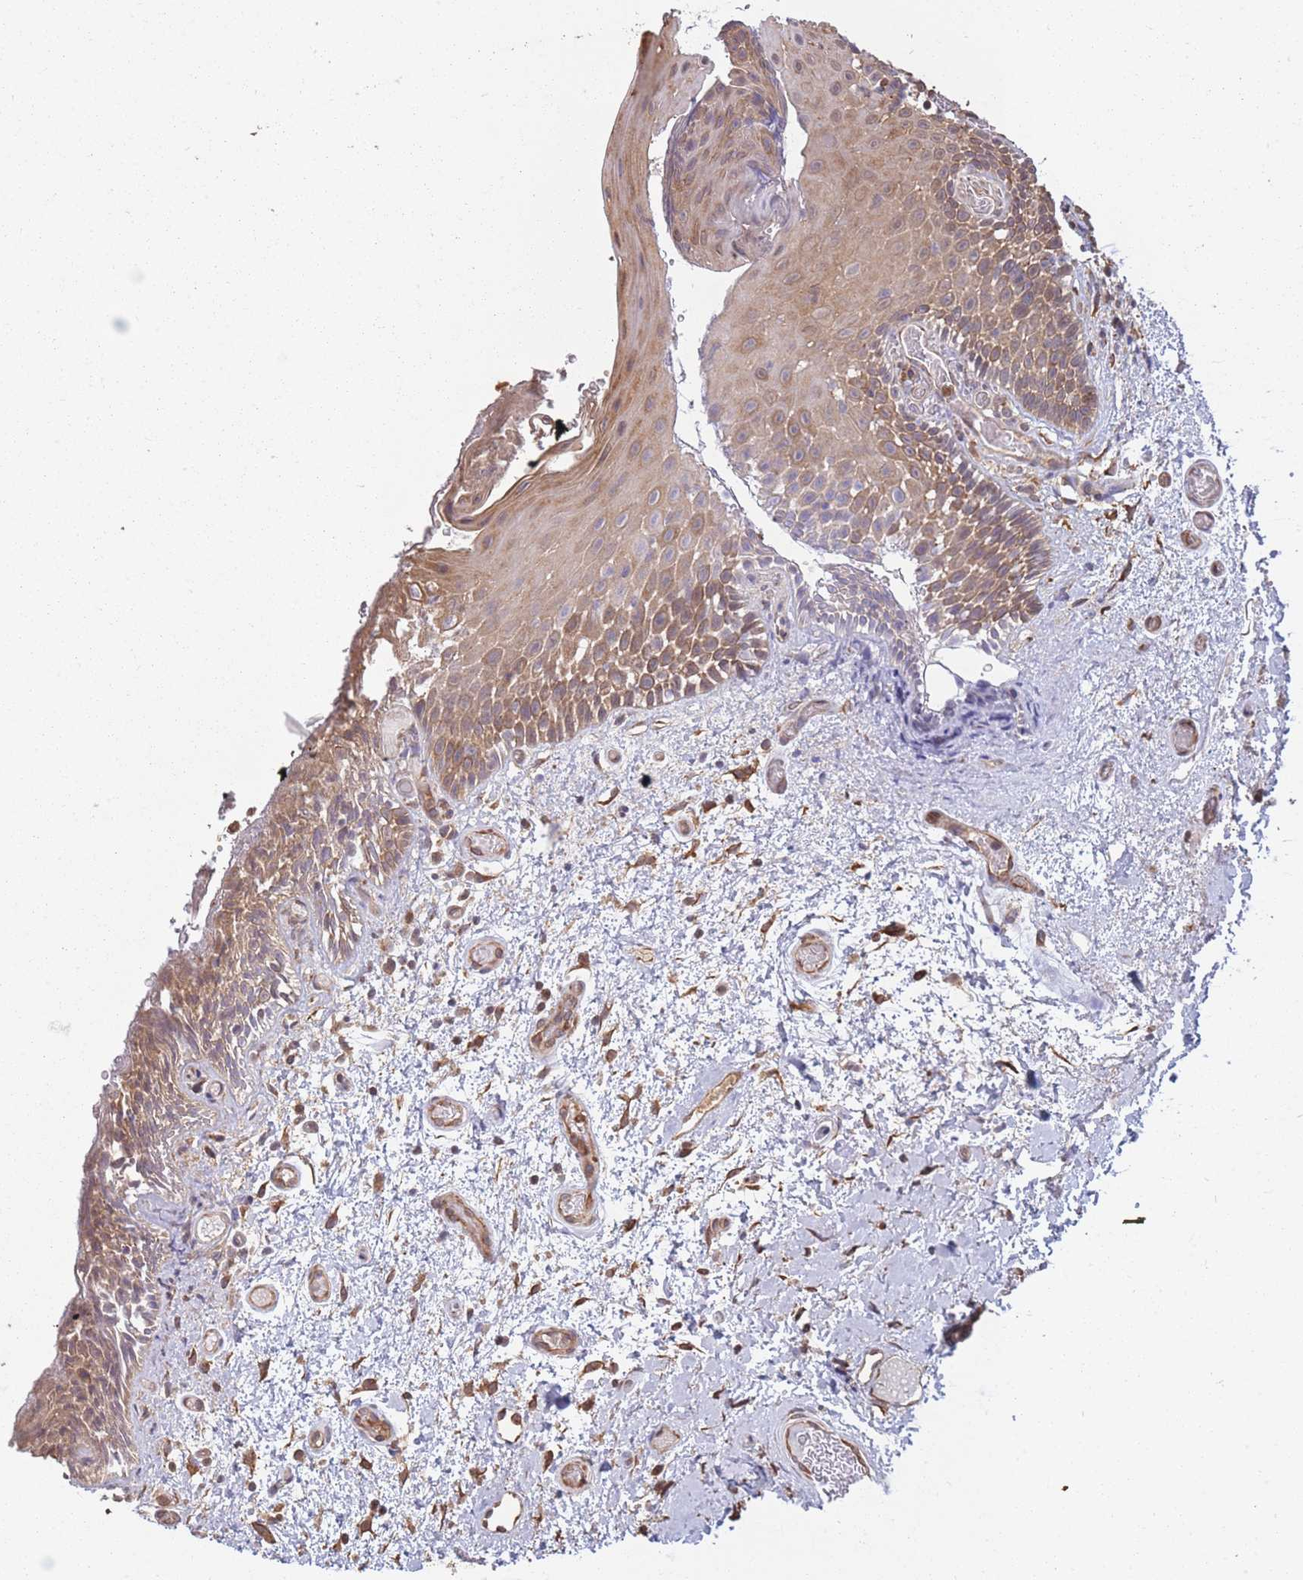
{"staining": {"intensity": "moderate", "quantity": ">75%", "location": "cytoplasmic/membranous"}, "tissue": "oral mucosa", "cell_type": "Squamous epithelial cells", "image_type": "normal", "snomed": [{"axis": "morphology", "description": "Normal tissue, NOS"}, {"axis": "morphology", "description": "Squamous cell carcinoma, NOS"}, {"axis": "topography", "description": "Oral tissue"}, {"axis": "topography", "description": "Tounge, NOS"}, {"axis": "topography", "description": "Head-Neck"}], "caption": "Human oral mucosa stained with a brown dye shows moderate cytoplasmic/membranous positive expression in approximately >75% of squamous epithelial cells.", "gene": "ARL13B", "patient": {"sex": "male", "age": 76}}